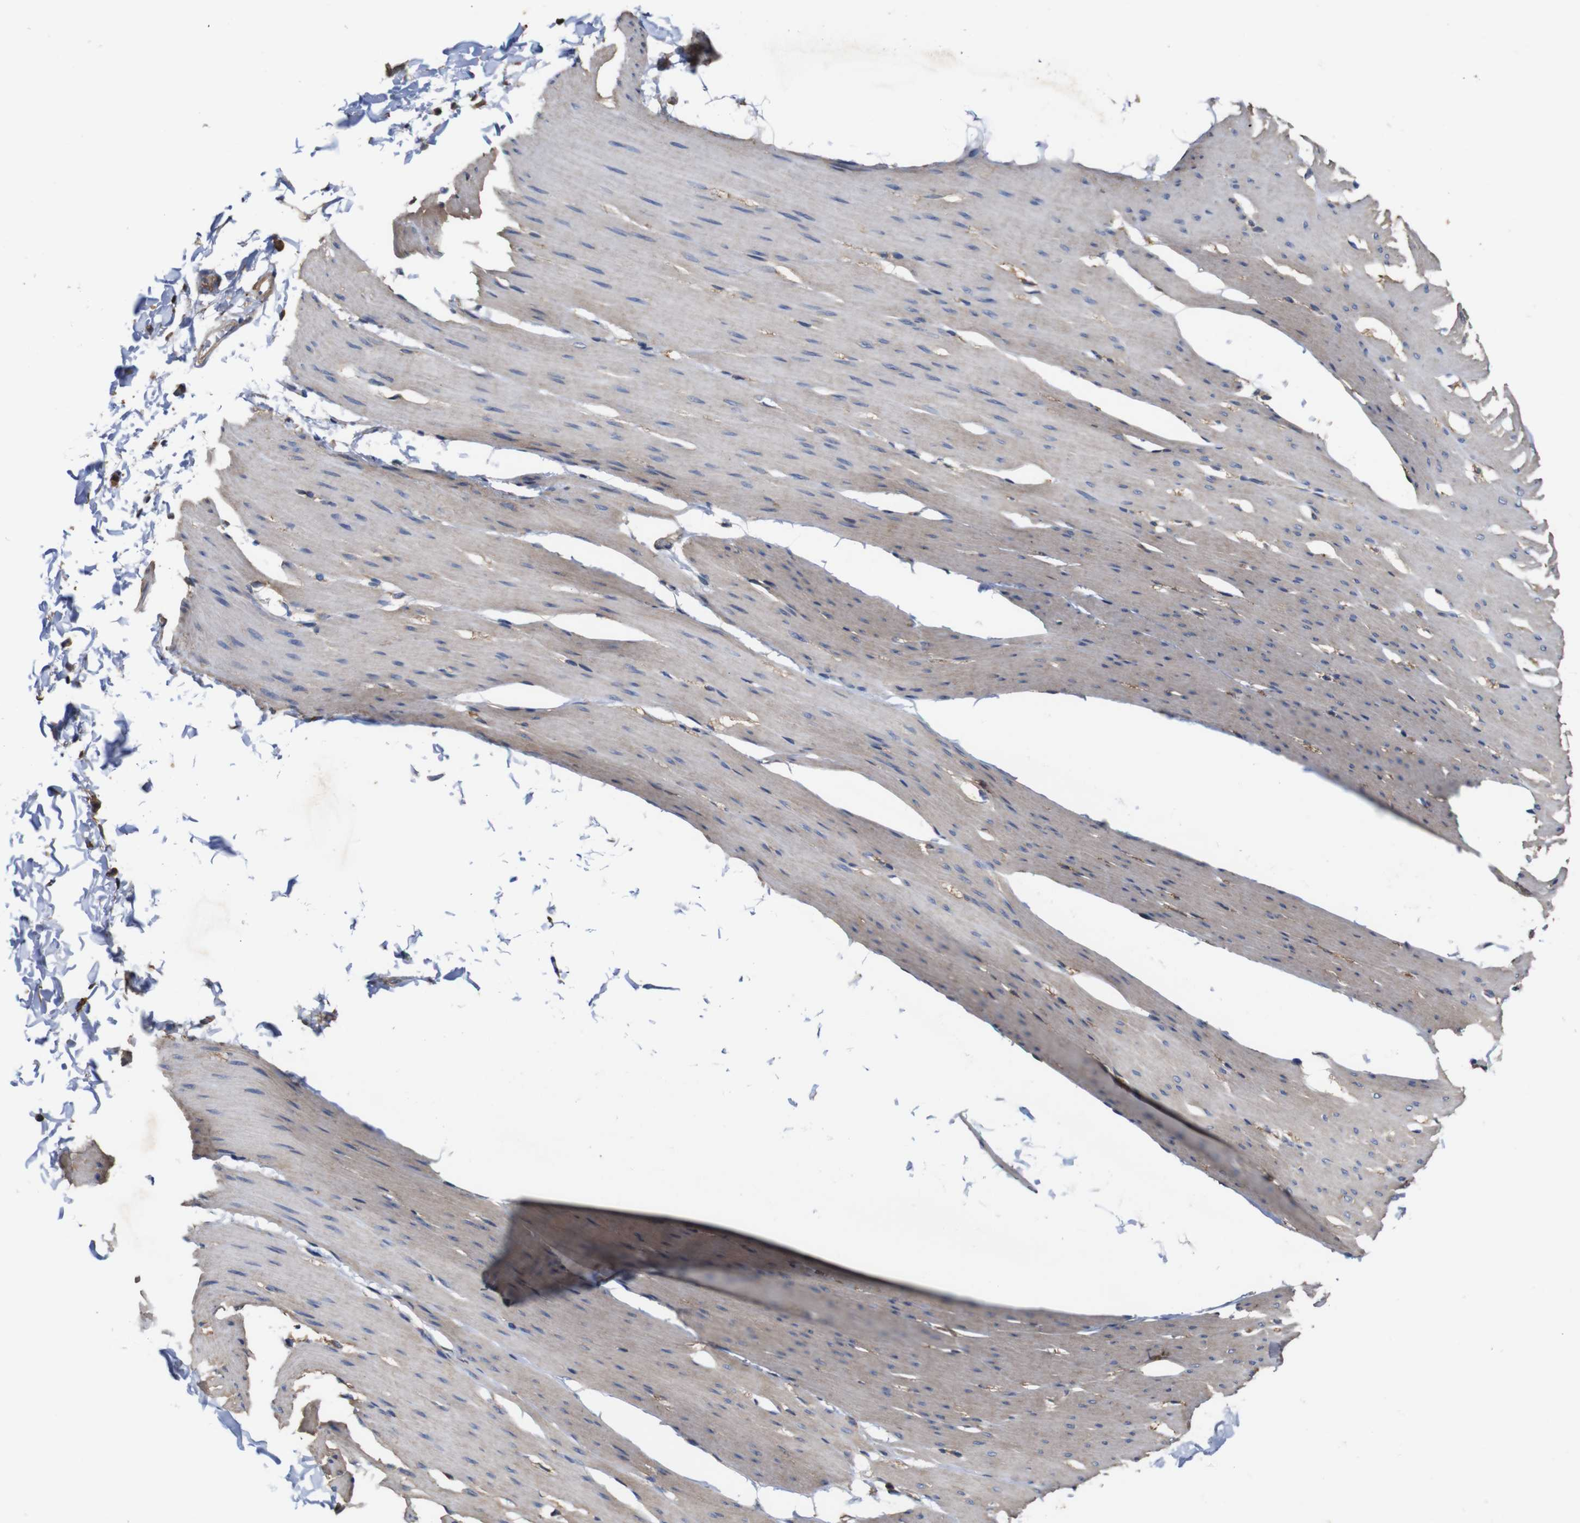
{"staining": {"intensity": "negative", "quantity": "none", "location": "none"}, "tissue": "smooth muscle", "cell_type": "Smooth muscle cells", "image_type": "normal", "snomed": [{"axis": "morphology", "description": "Normal tissue, NOS"}, {"axis": "topography", "description": "Smooth muscle"}, {"axis": "topography", "description": "Colon"}], "caption": "The immunohistochemistry (IHC) micrograph has no significant positivity in smooth muscle cells of smooth muscle.", "gene": "PI4KA", "patient": {"sex": "male", "age": 67}}